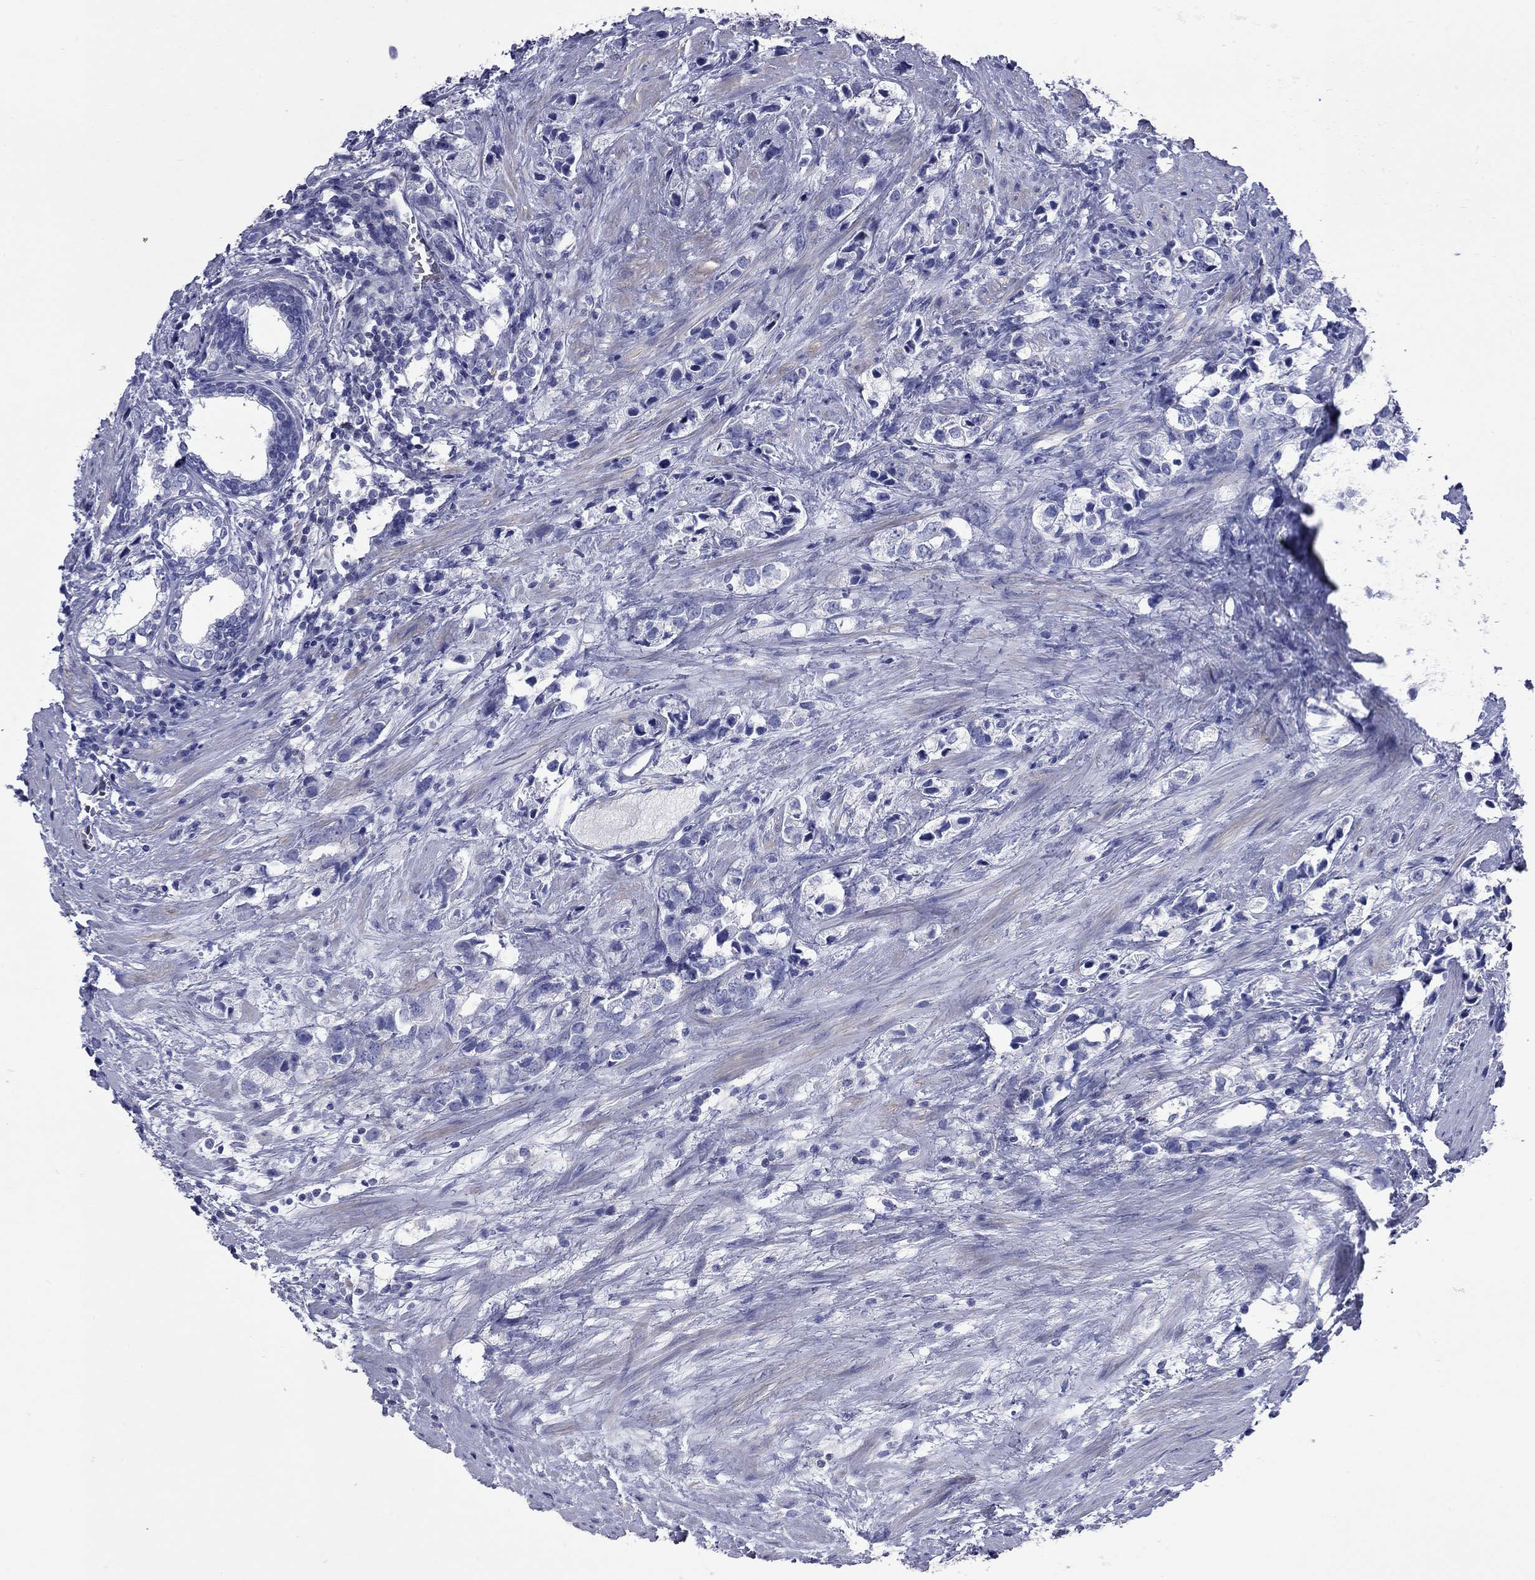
{"staining": {"intensity": "negative", "quantity": "none", "location": "none"}, "tissue": "prostate cancer", "cell_type": "Tumor cells", "image_type": "cancer", "snomed": [{"axis": "morphology", "description": "Adenocarcinoma, NOS"}, {"axis": "topography", "description": "Prostate and seminal vesicle, NOS"}], "caption": "IHC of human adenocarcinoma (prostate) exhibits no expression in tumor cells.", "gene": "ACTL7B", "patient": {"sex": "male", "age": 63}}